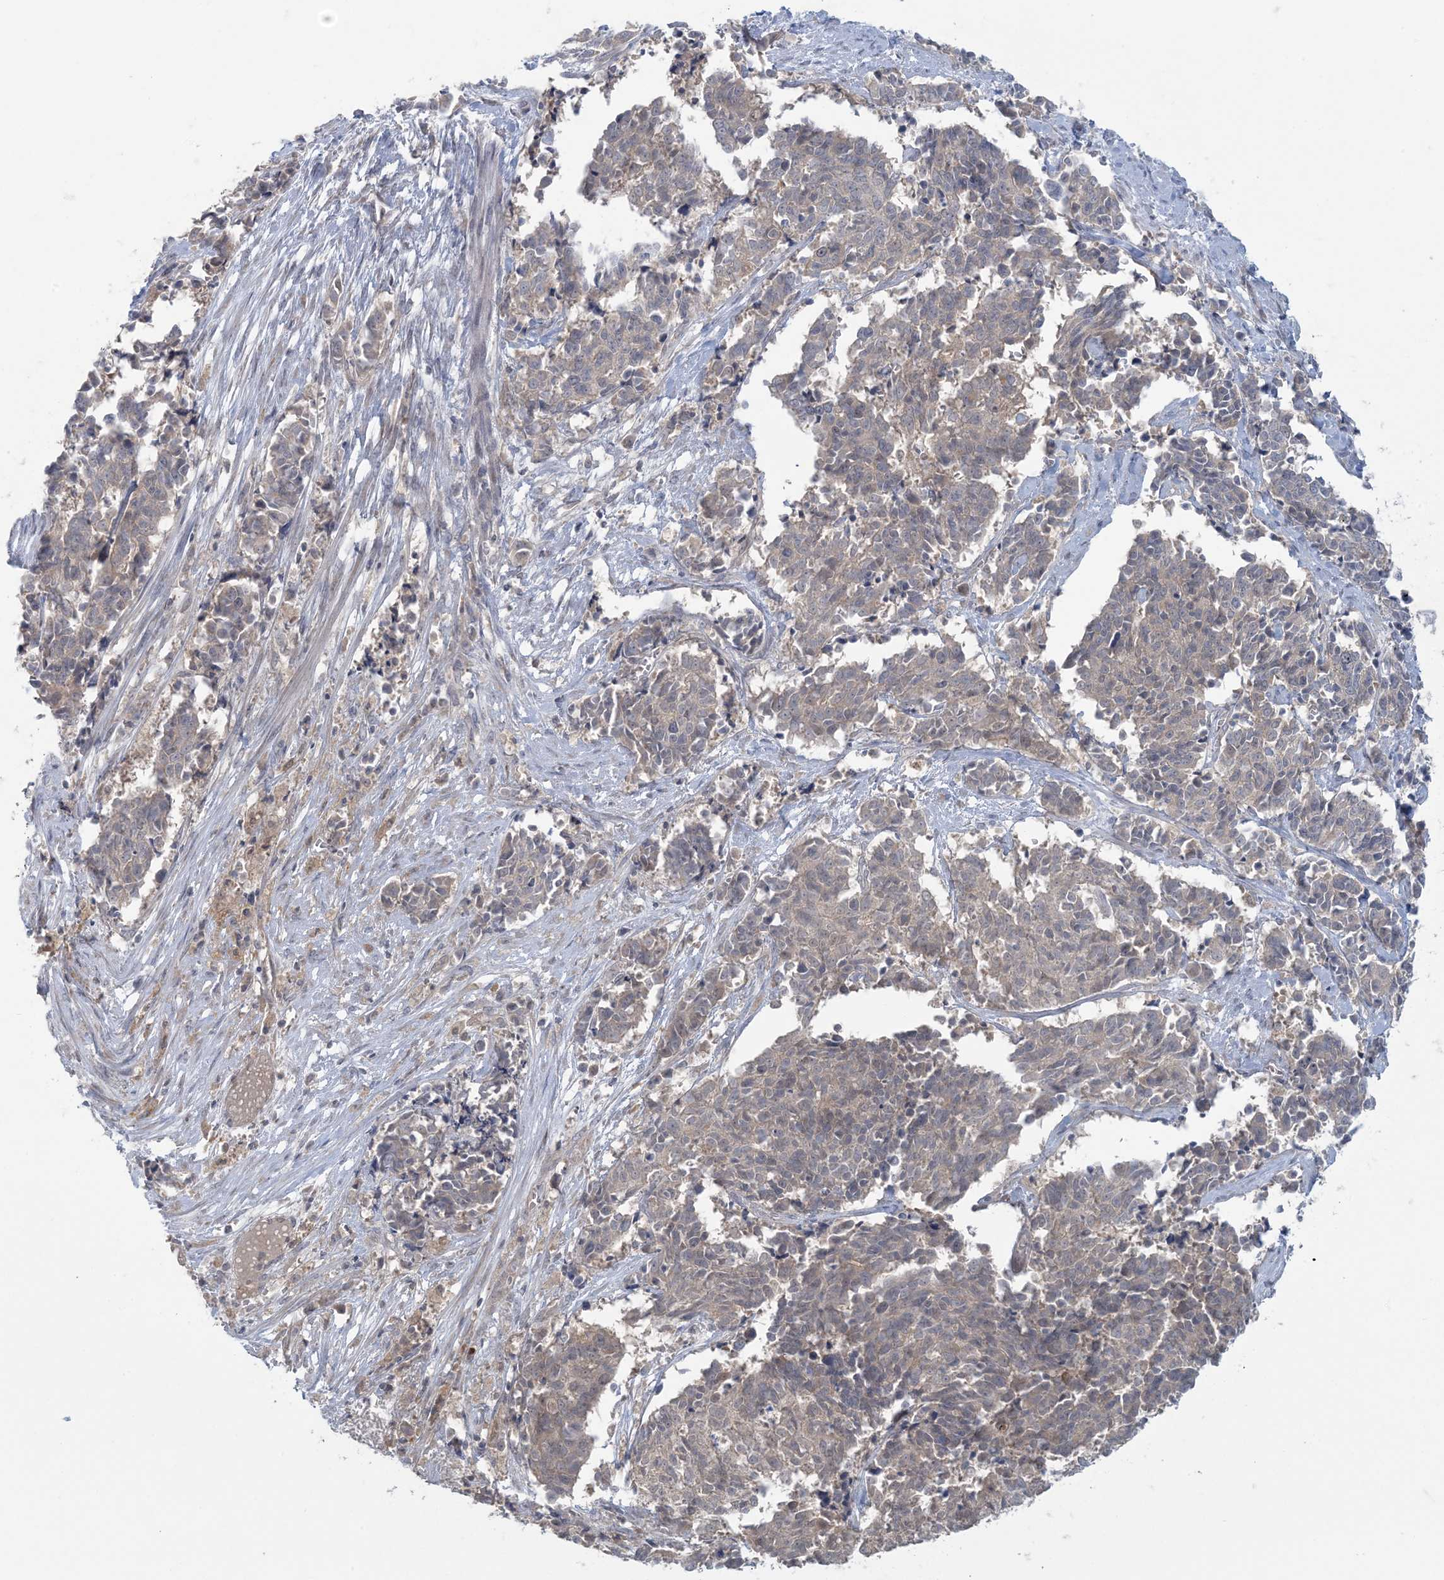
{"staining": {"intensity": "weak", "quantity": "<25%", "location": "cytoplasmic/membranous"}, "tissue": "cervical cancer", "cell_type": "Tumor cells", "image_type": "cancer", "snomed": [{"axis": "morphology", "description": "Normal tissue, NOS"}, {"axis": "morphology", "description": "Squamous cell carcinoma, NOS"}, {"axis": "topography", "description": "Cervix"}], "caption": "DAB immunohistochemical staining of cervical cancer displays no significant staining in tumor cells.", "gene": "NRBP2", "patient": {"sex": "female", "age": 35}}